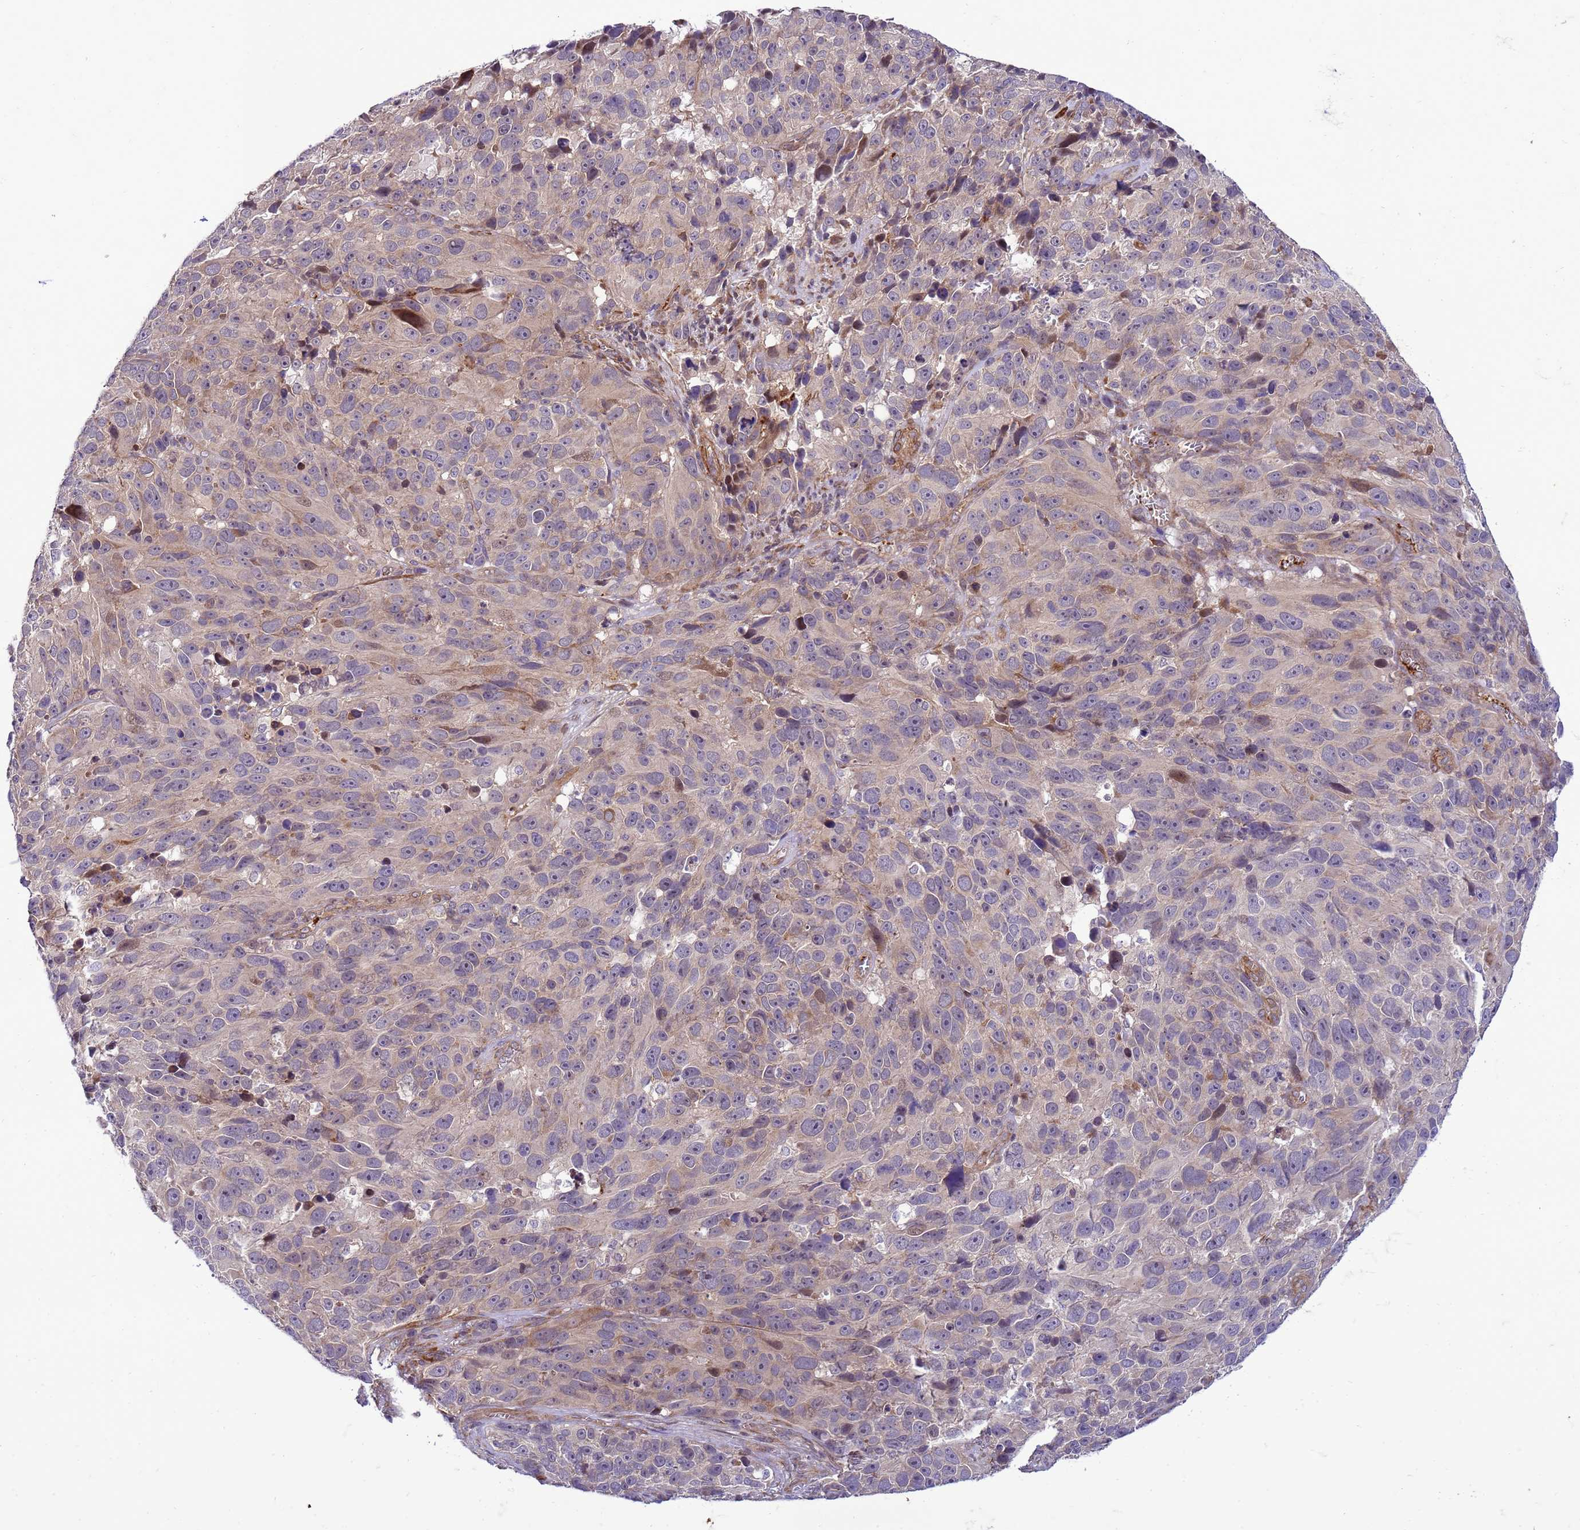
{"staining": {"intensity": "weak", "quantity": "<25%", "location": "cytoplasmic/membranous"}, "tissue": "melanoma", "cell_type": "Tumor cells", "image_type": "cancer", "snomed": [{"axis": "morphology", "description": "Malignant melanoma, NOS"}, {"axis": "topography", "description": "Skin"}], "caption": "Protein analysis of malignant melanoma displays no significant positivity in tumor cells.", "gene": "GEN1", "patient": {"sex": "male", "age": 84}}